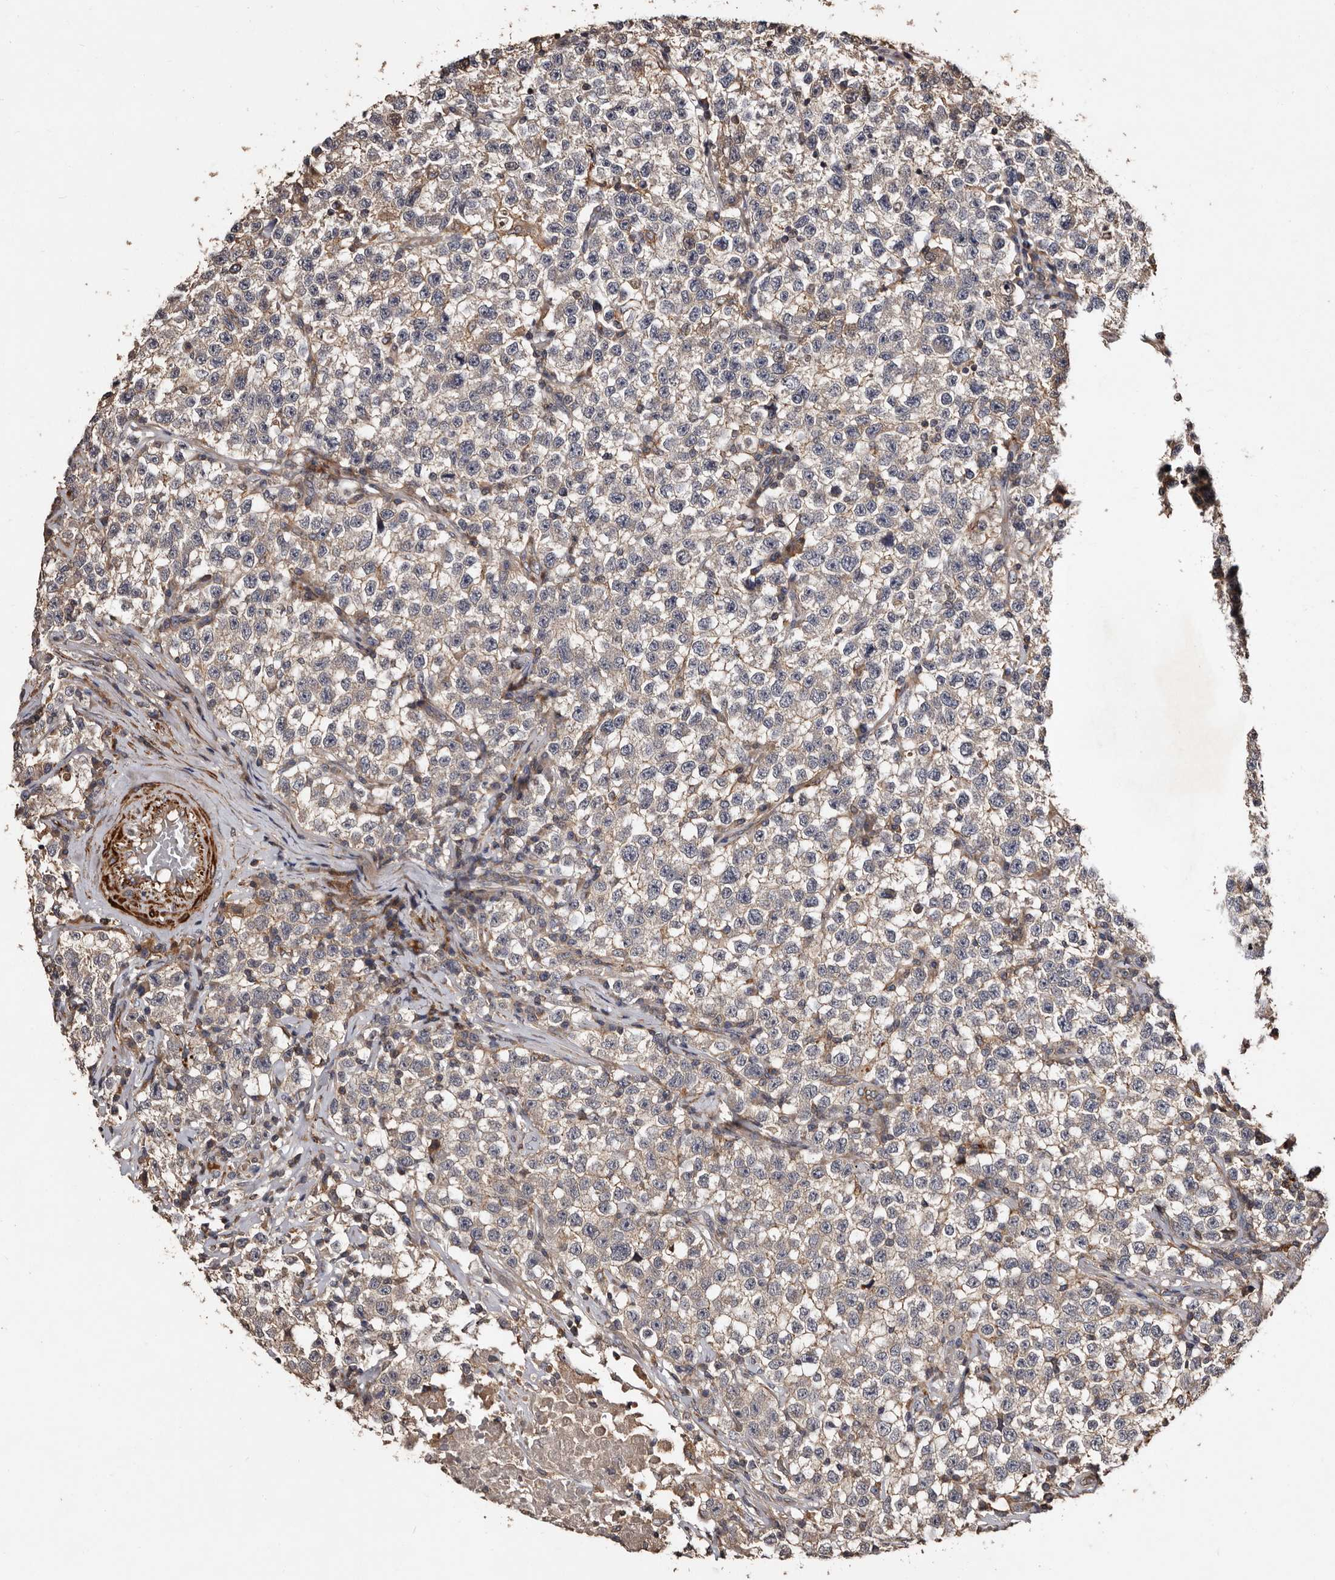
{"staining": {"intensity": "weak", "quantity": "<25%", "location": "cytoplasmic/membranous"}, "tissue": "testis cancer", "cell_type": "Tumor cells", "image_type": "cancer", "snomed": [{"axis": "morphology", "description": "Seminoma, NOS"}, {"axis": "topography", "description": "Testis"}], "caption": "Immunohistochemical staining of human testis cancer displays no significant positivity in tumor cells.", "gene": "PRKD3", "patient": {"sex": "male", "age": 22}}